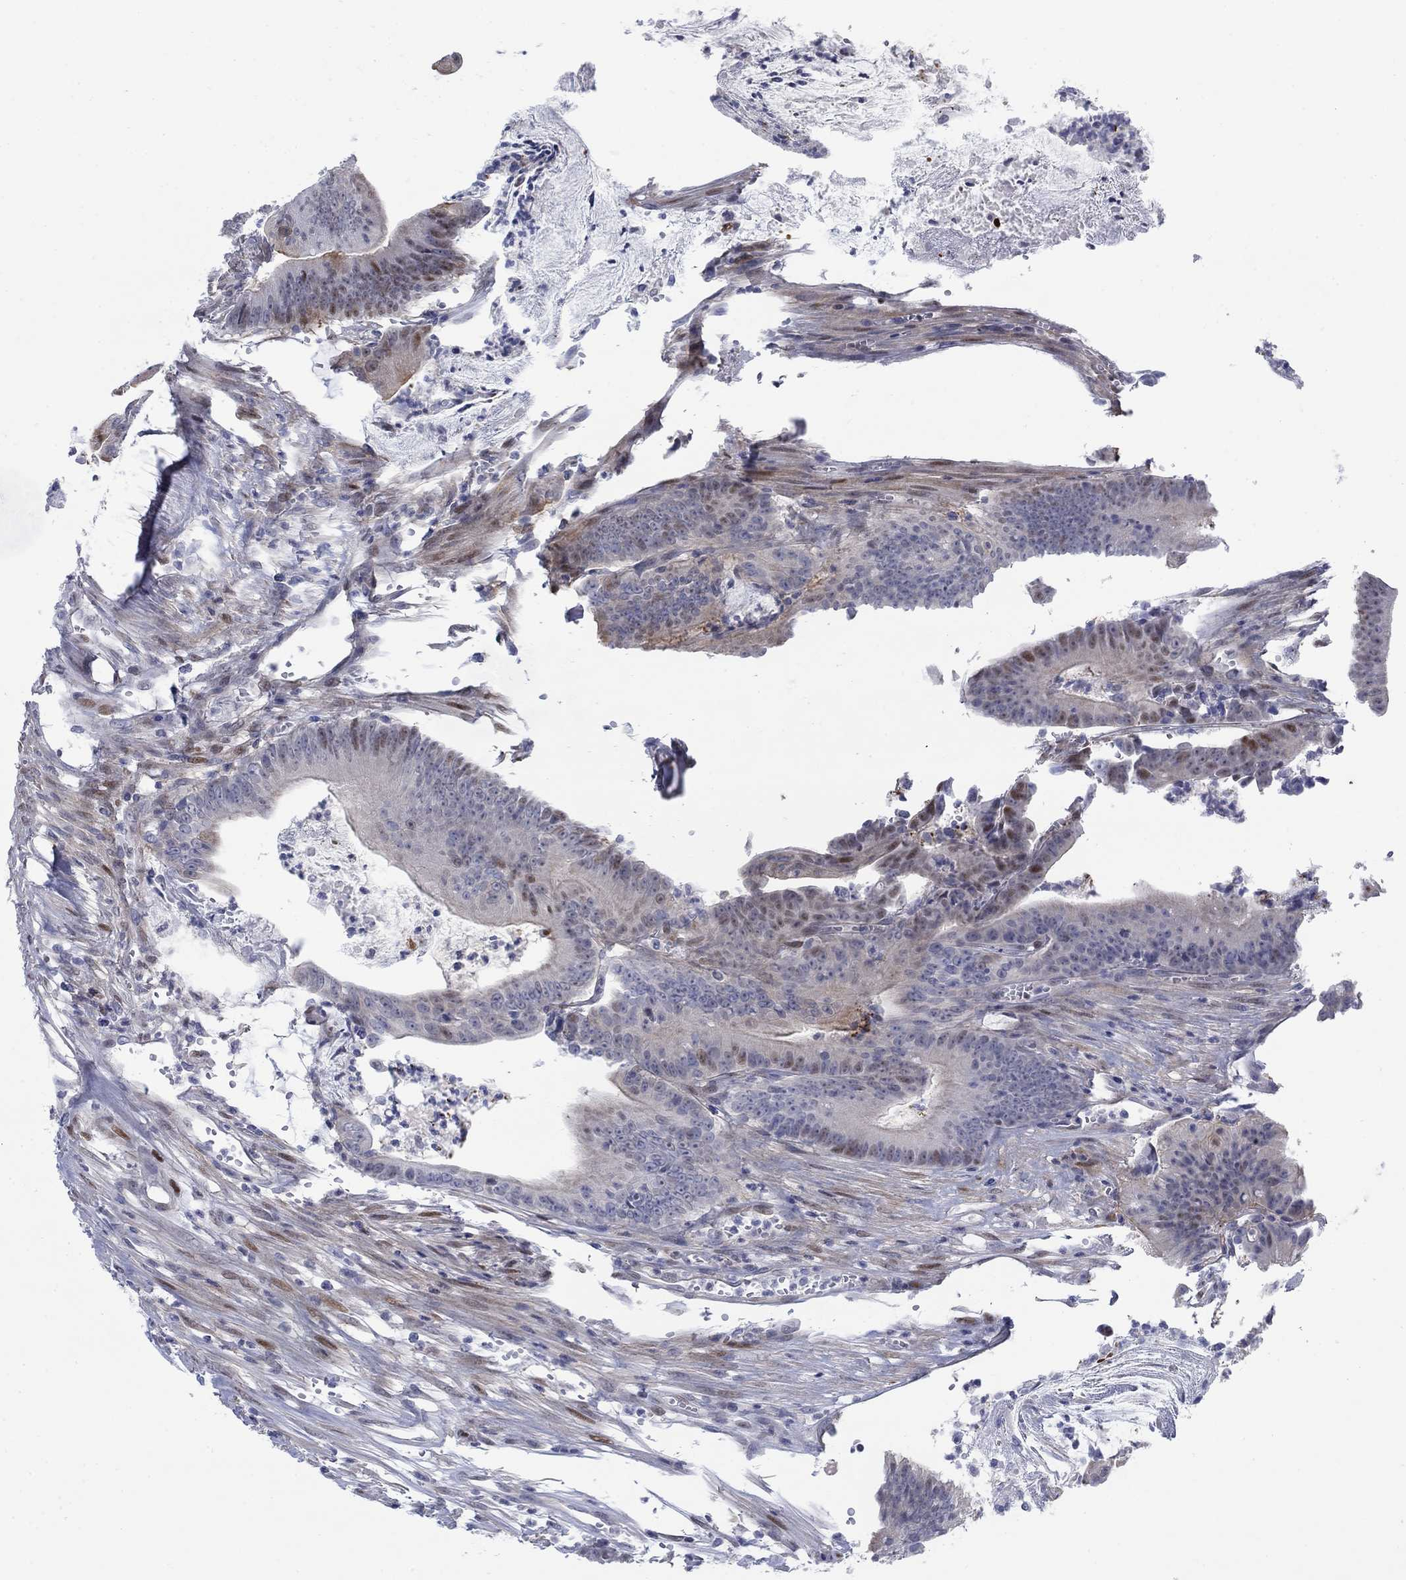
{"staining": {"intensity": "weak", "quantity": "25%-75%", "location": "cytoplasmic/membranous"}, "tissue": "colorectal cancer", "cell_type": "Tumor cells", "image_type": "cancer", "snomed": [{"axis": "morphology", "description": "Adenocarcinoma, NOS"}, {"axis": "topography", "description": "Colon"}], "caption": "Colorectal cancer (adenocarcinoma) stained for a protein exhibits weak cytoplasmic/membranous positivity in tumor cells. The protein of interest is stained brown, and the nuclei are stained in blue (DAB (3,3'-diaminobenzidine) IHC with brightfield microscopy, high magnification).", "gene": "MYO3A", "patient": {"sex": "female", "age": 69}}